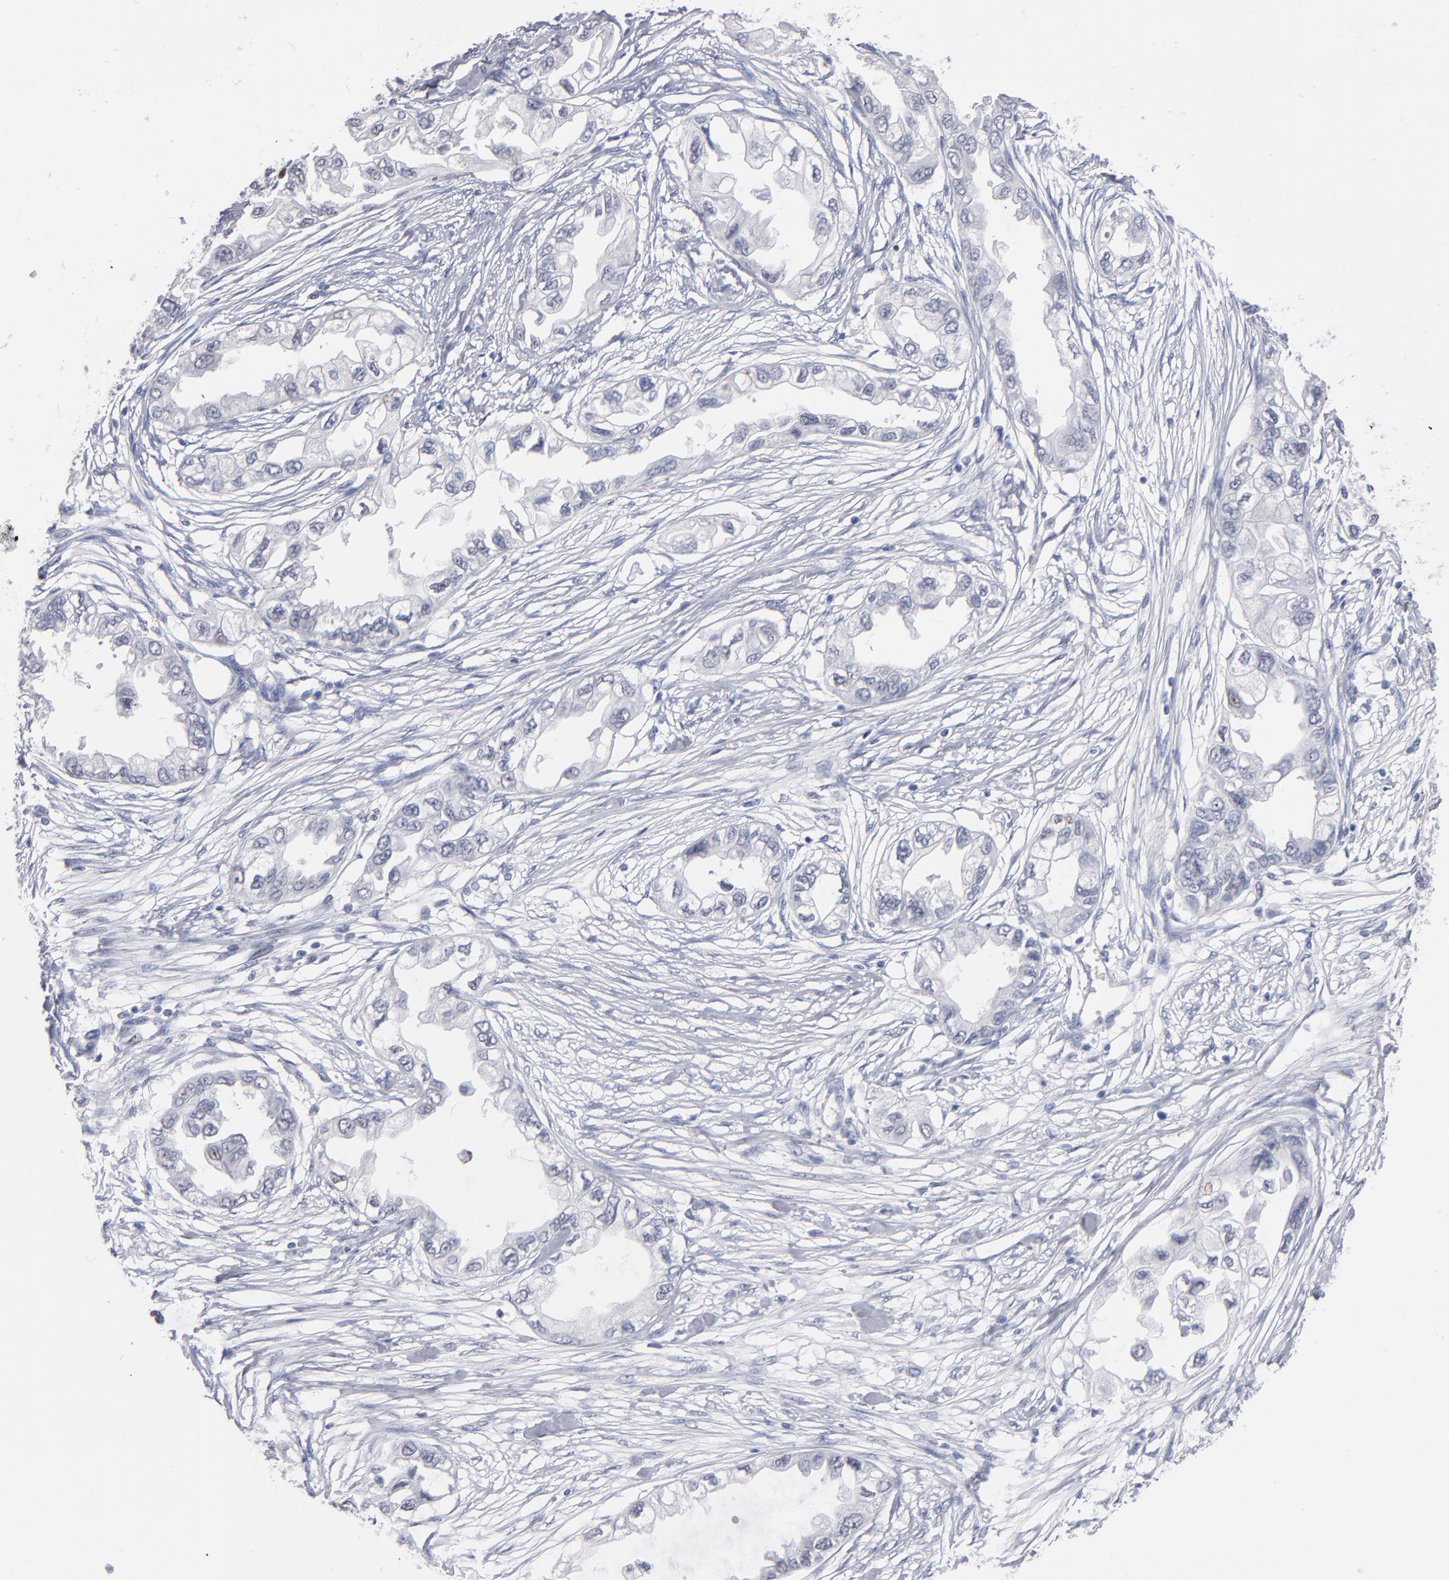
{"staining": {"intensity": "negative", "quantity": "none", "location": "none"}, "tissue": "endometrial cancer", "cell_type": "Tumor cells", "image_type": "cancer", "snomed": [{"axis": "morphology", "description": "Adenocarcinoma, NOS"}, {"axis": "topography", "description": "Endometrium"}], "caption": "There is no significant expression in tumor cells of adenocarcinoma (endometrial).", "gene": "MN1", "patient": {"sex": "female", "age": 67}}